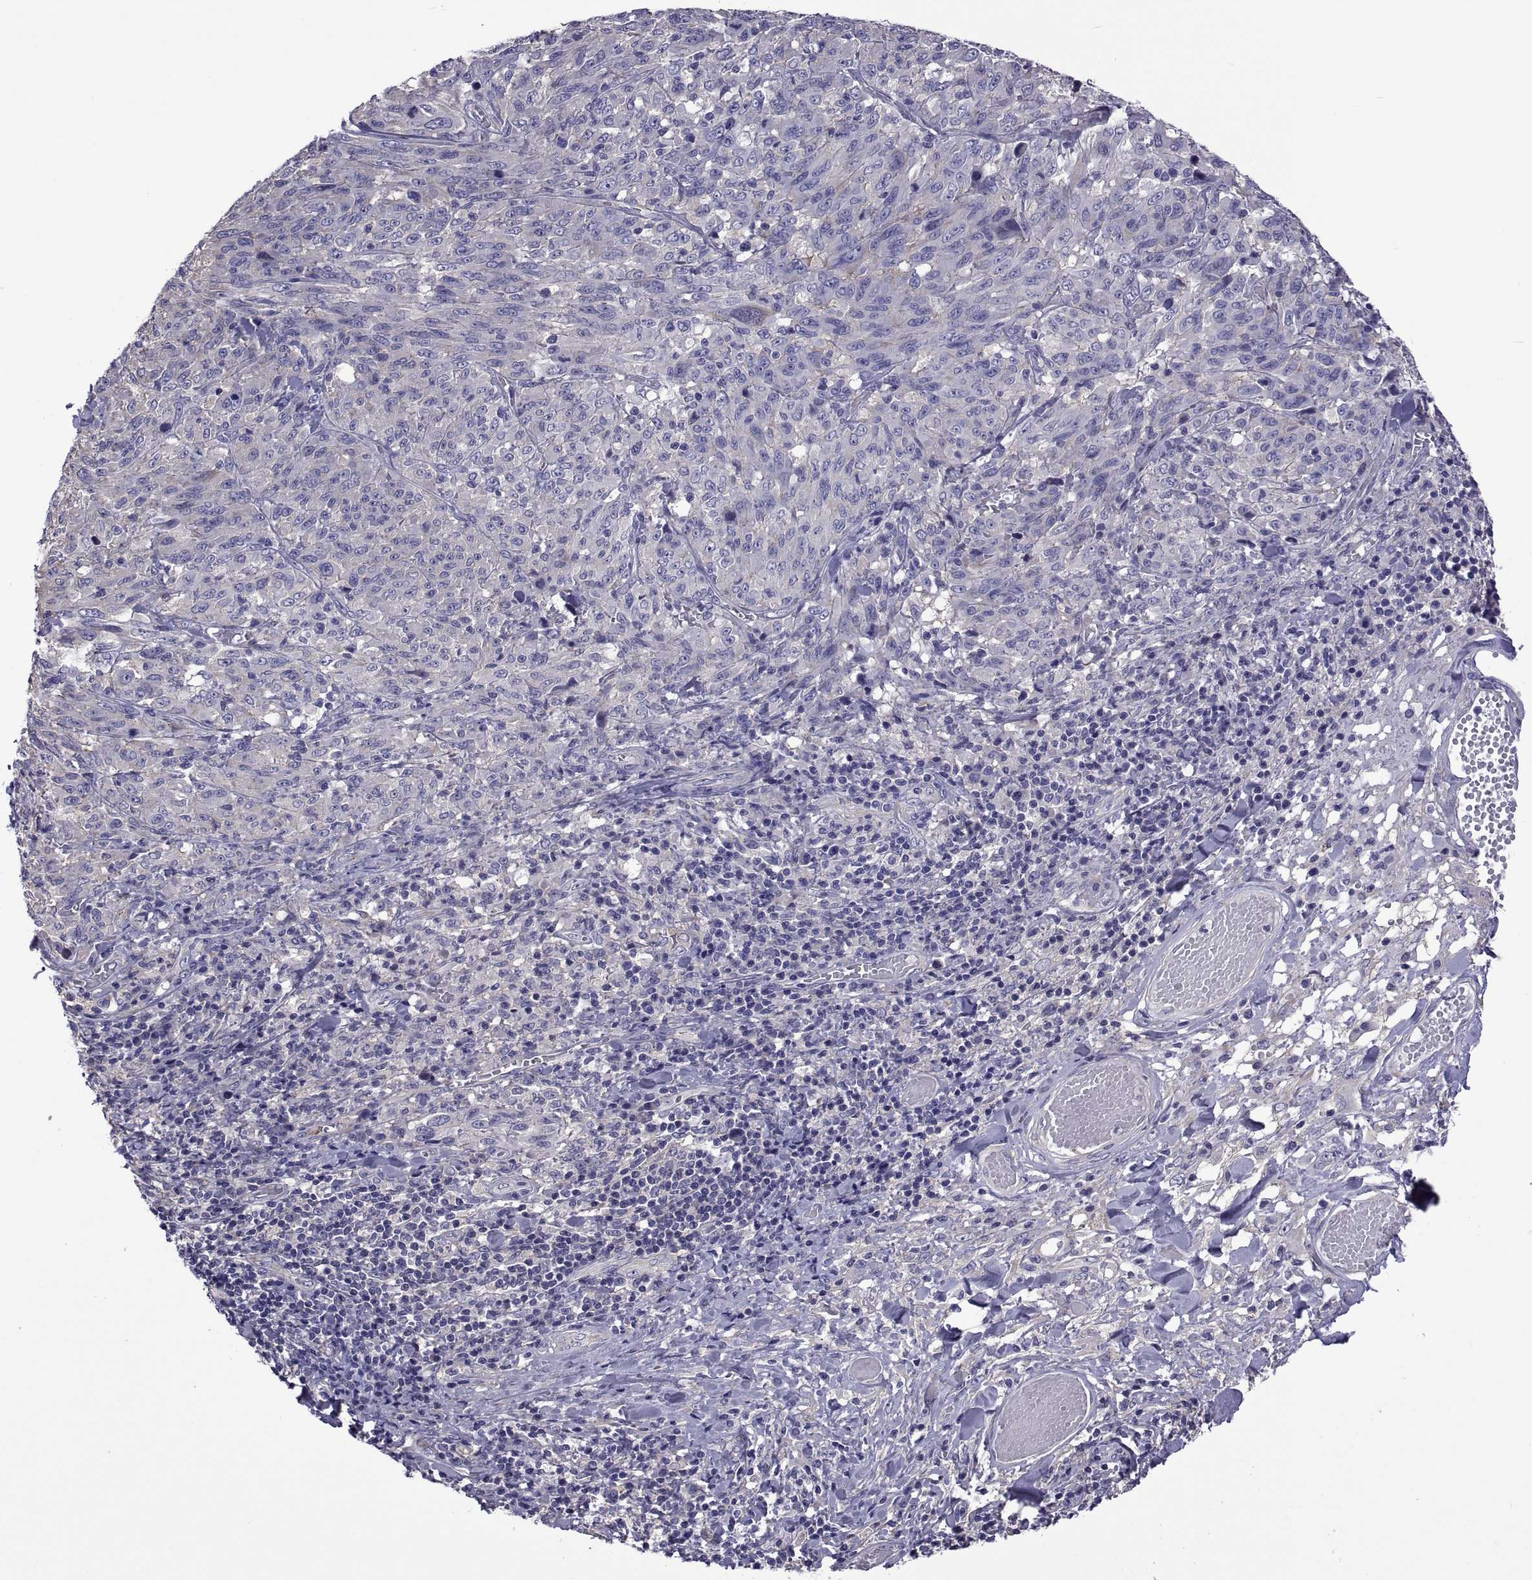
{"staining": {"intensity": "moderate", "quantity": "<25%", "location": "cytoplasmic/membranous"}, "tissue": "melanoma", "cell_type": "Tumor cells", "image_type": "cancer", "snomed": [{"axis": "morphology", "description": "Malignant melanoma, NOS"}, {"axis": "topography", "description": "Skin"}], "caption": "Immunohistochemical staining of melanoma reveals low levels of moderate cytoplasmic/membranous protein staining in about <25% of tumor cells.", "gene": "TMC3", "patient": {"sex": "female", "age": 91}}